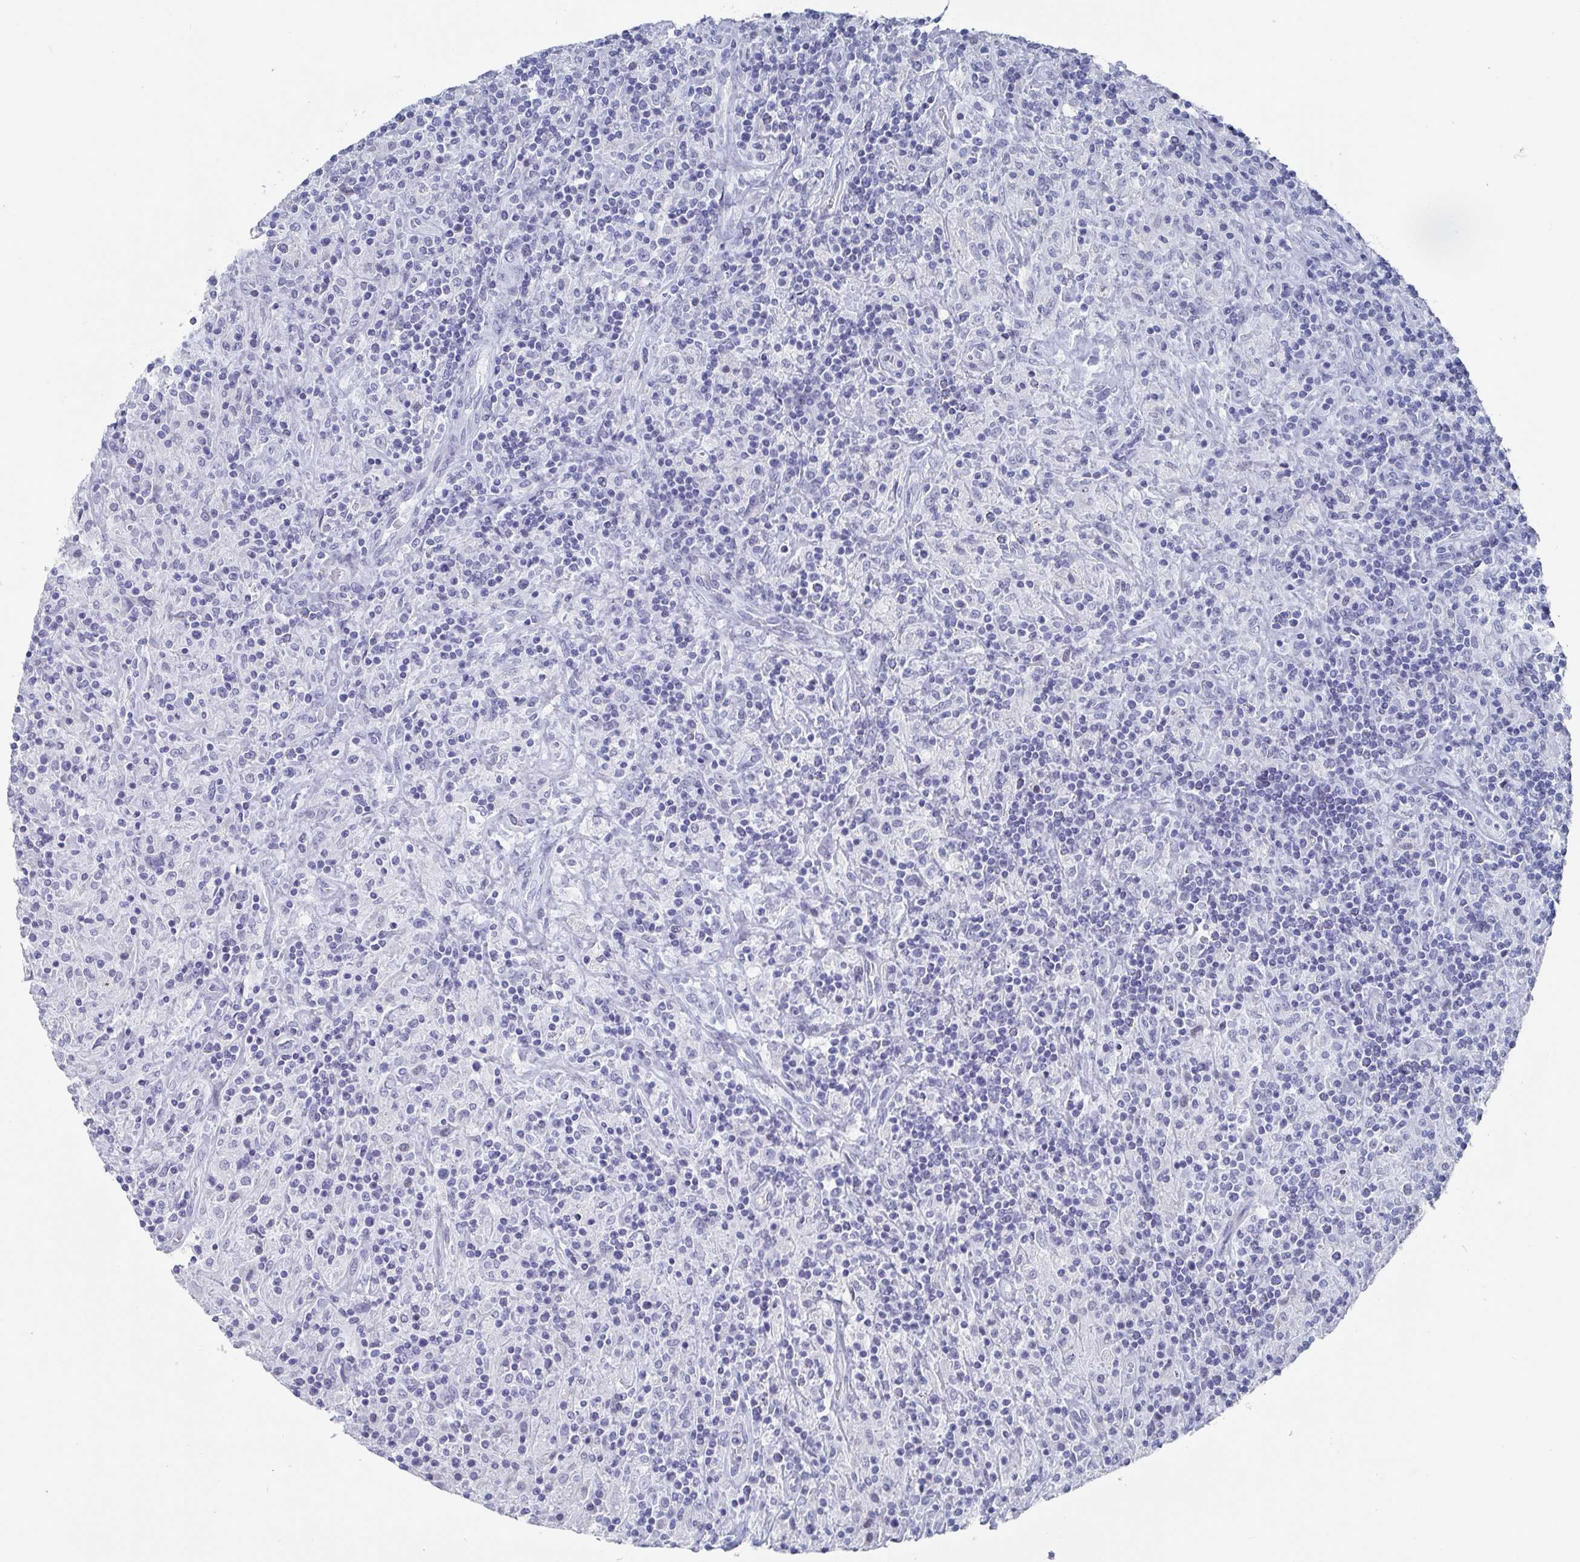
{"staining": {"intensity": "negative", "quantity": "none", "location": "none"}, "tissue": "lymphoma", "cell_type": "Tumor cells", "image_type": "cancer", "snomed": [{"axis": "morphology", "description": "Hodgkin's disease, NOS"}, {"axis": "topography", "description": "Lymph node"}], "caption": "A high-resolution image shows immunohistochemistry (IHC) staining of Hodgkin's disease, which demonstrates no significant positivity in tumor cells. (DAB (3,3'-diaminobenzidine) immunohistochemistry visualized using brightfield microscopy, high magnification).", "gene": "CAMKV", "patient": {"sex": "male", "age": 70}}